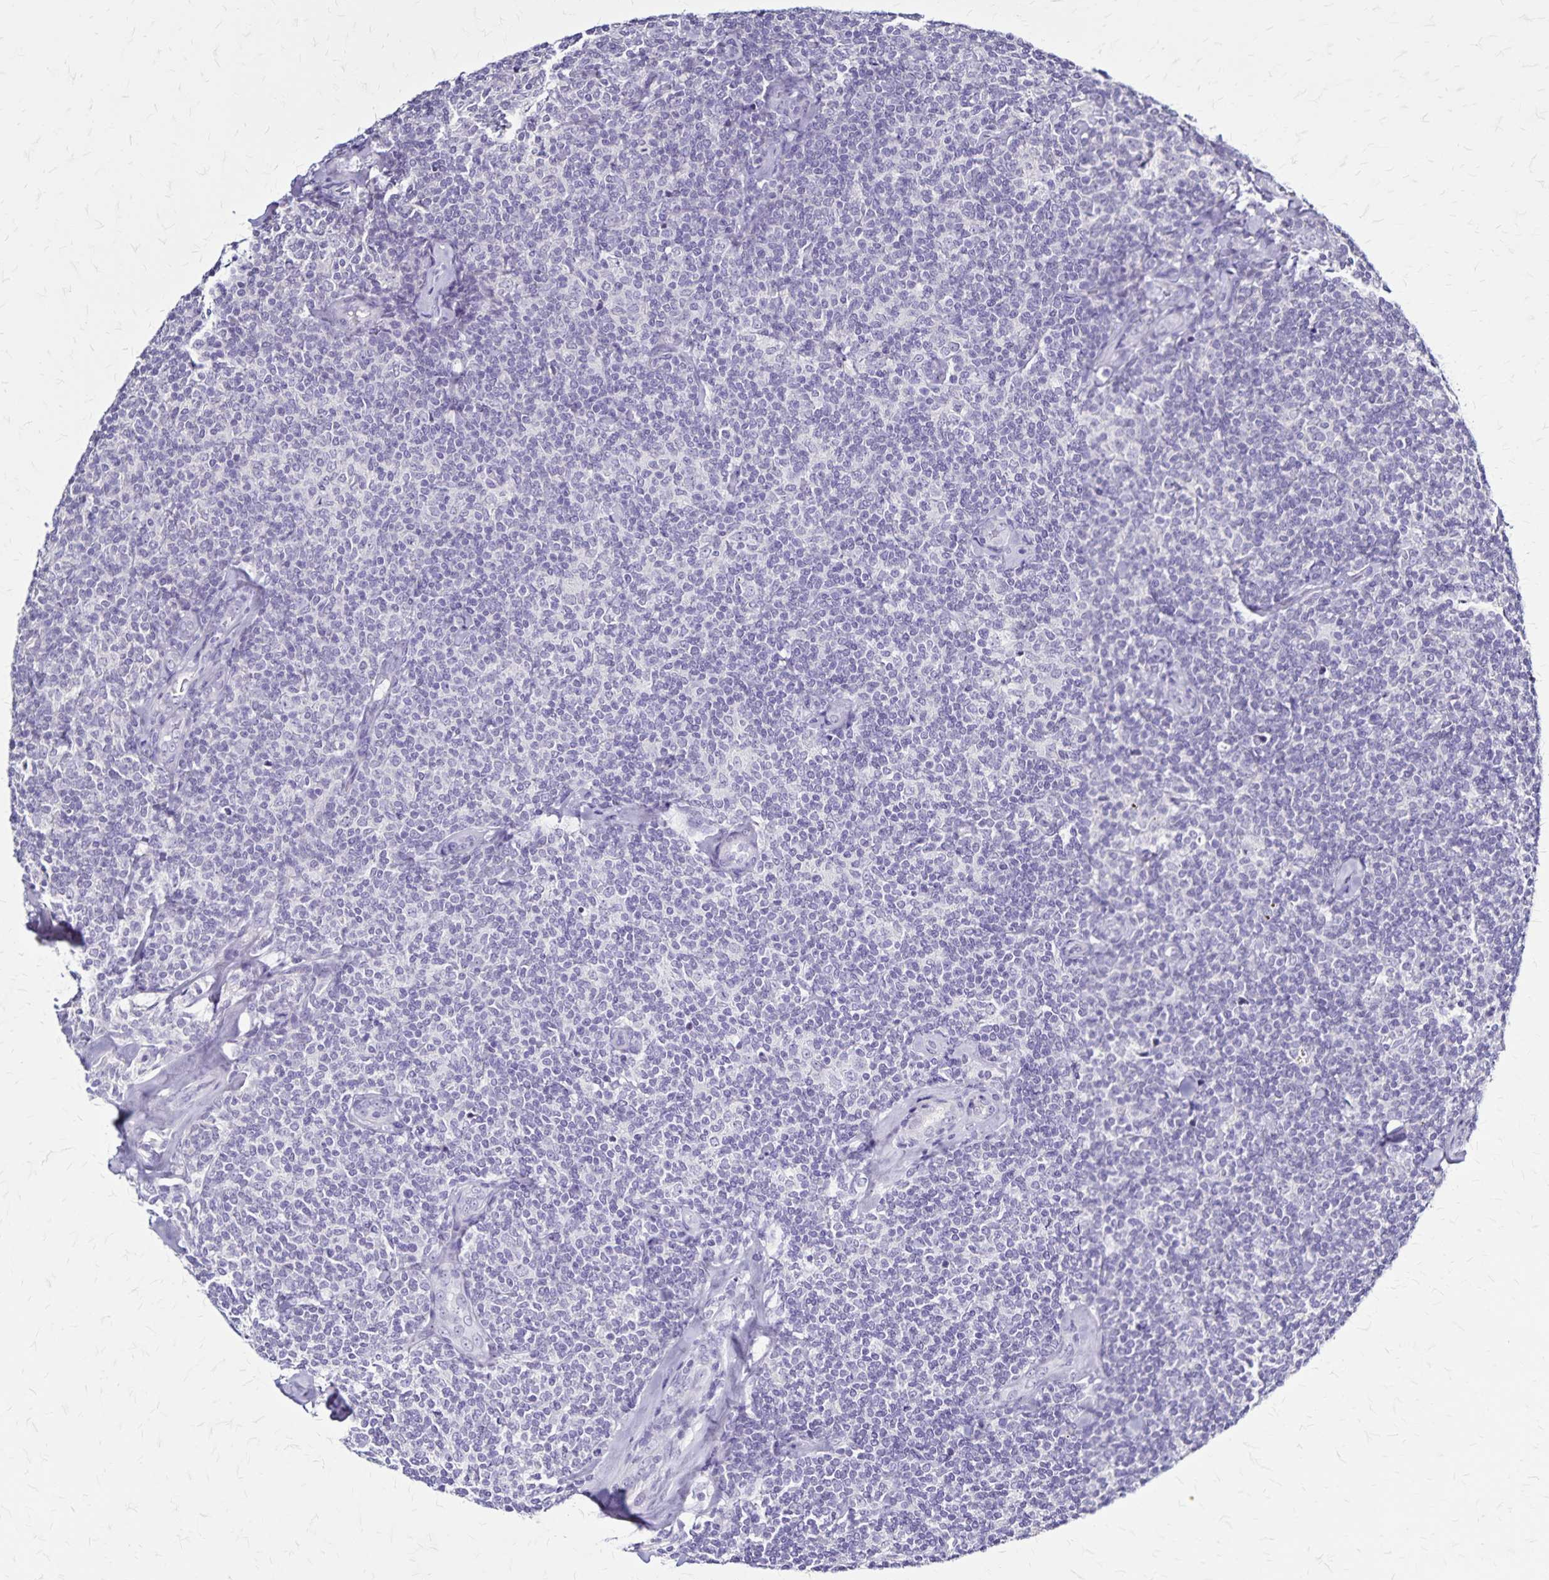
{"staining": {"intensity": "negative", "quantity": "none", "location": "none"}, "tissue": "lymphoma", "cell_type": "Tumor cells", "image_type": "cancer", "snomed": [{"axis": "morphology", "description": "Malignant lymphoma, non-Hodgkin's type, Low grade"}, {"axis": "topography", "description": "Lymph node"}], "caption": "The histopathology image demonstrates no staining of tumor cells in low-grade malignant lymphoma, non-Hodgkin's type.", "gene": "PLXNA4", "patient": {"sex": "female", "age": 56}}